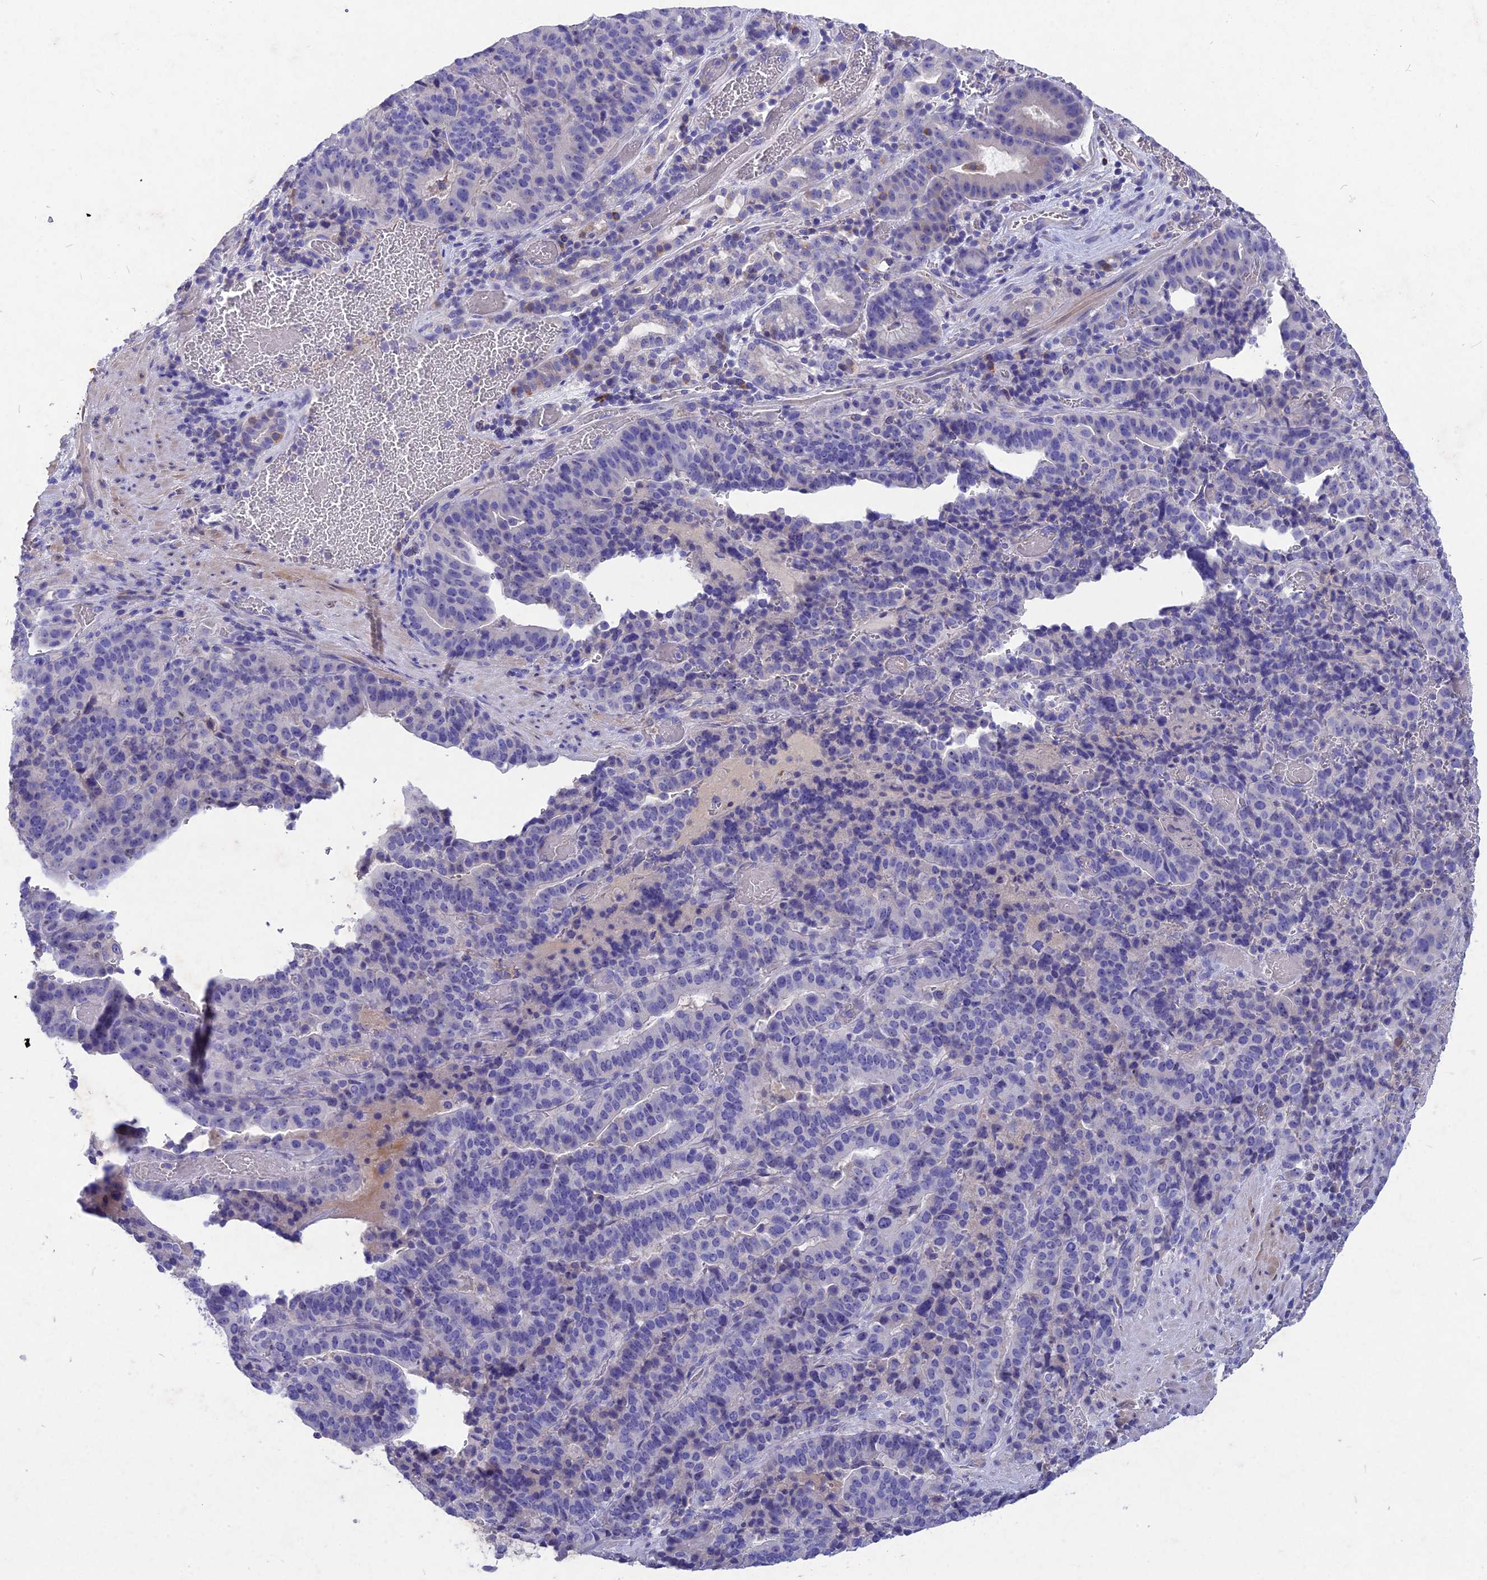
{"staining": {"intensity": "negative", "quantity": "none", "location": "none"}, "tissue": "stomach cancer", "cell_type": "Tumor cells", "image_type": "cancer", "snomed": [{"axis": "morphology", "description": "Adenocarcinoma, NOS"}, {"axis": "topography", "description": "Stomach"}], "caption": "High power microscopy photomicrograph of an IHC image of stomach cancer, revealing no significant expression in tumor cells.", "gene": "DEFB119", "patient": {"sex": "male", "age": 48}}